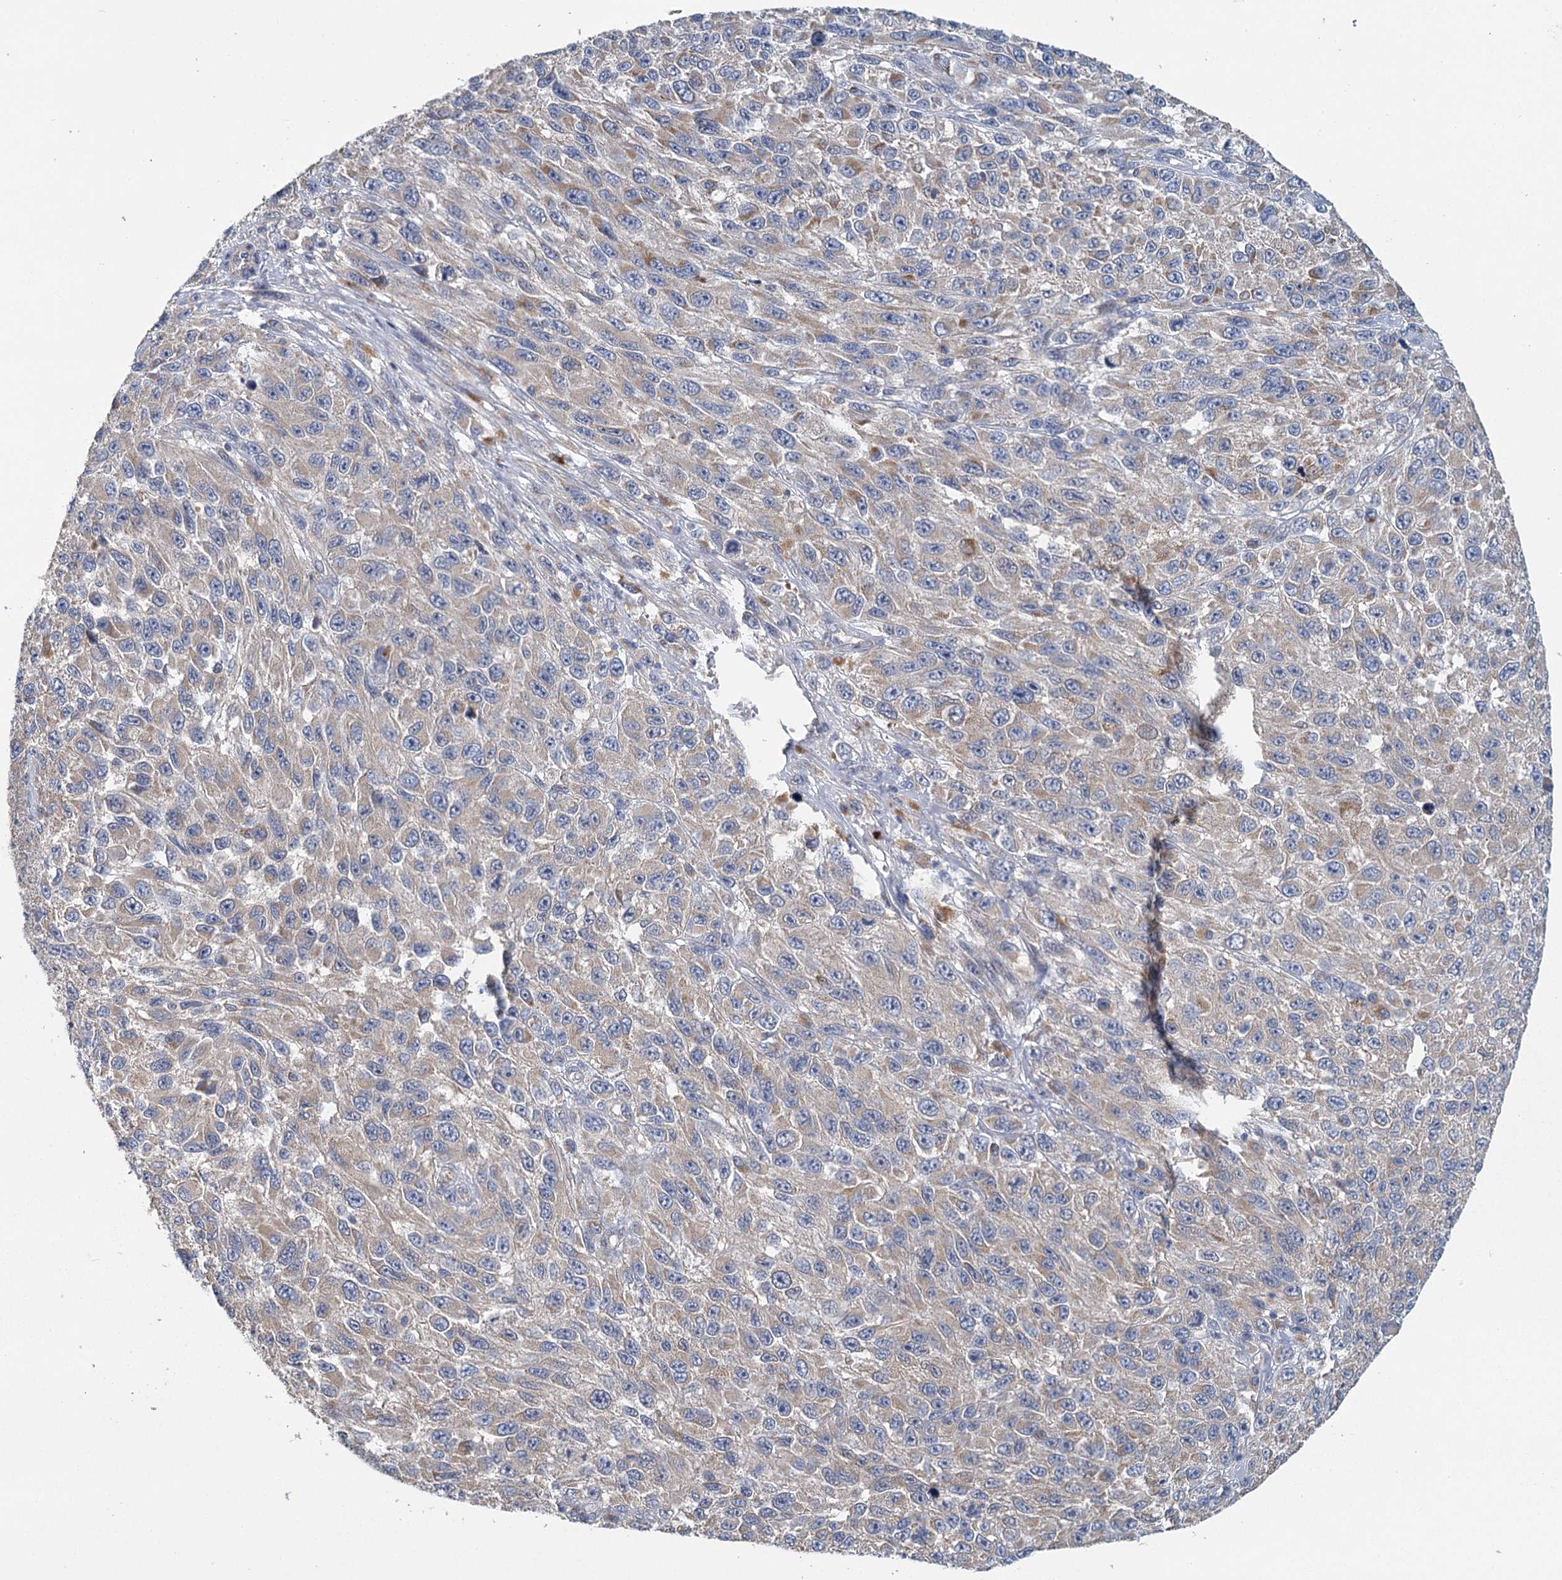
{"staining": {"intensity": "weak", "quantity": "25%-75%", "location": "cytoplasmic/membranous"}, "tissue": "melanoma", "cell_type": "Tumor cells", "image_type": "cancer", "snomed": [{"axis": "morphology", "description": "Normal tissue, NOS"}, {"axis": "morphology", "description": "Malignant melanoma, NOS"}, {"axis": "topography", "description": "Skin"}], "caption": "IHC (DAB (3,3'-diaminobenzidine)) staining of human melanoma reveals weak cytoplasmic/membranous protein positivity in approximately 25%-75% of tumor cells.", "gene": "ANKRD16", "patient": {"sex": "female", "age": 96}}